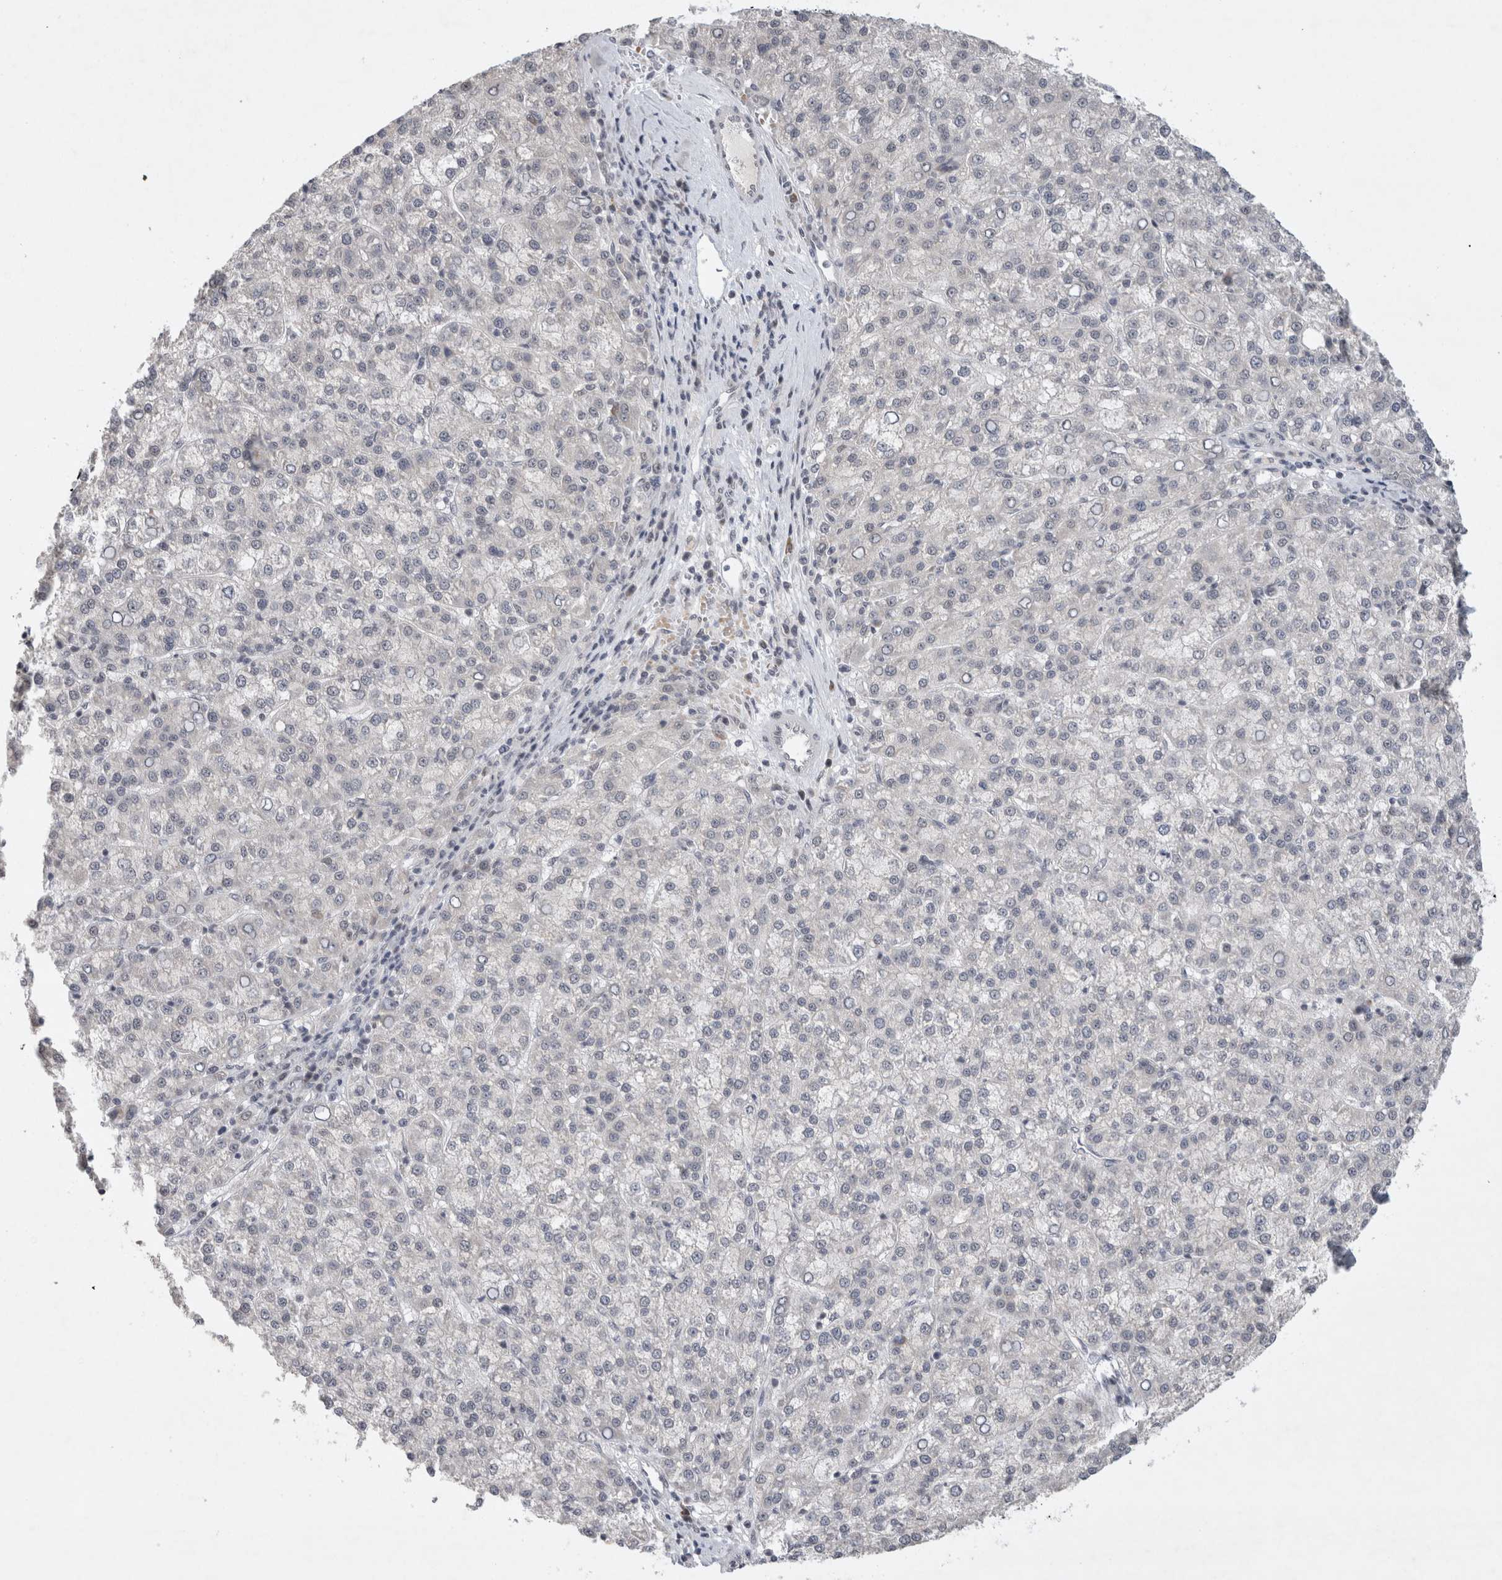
{"staining": {"intensity": "negative", "quantity": "none", "location": "none"}, "tissue": "liver cancer", "cell_type": "Tumor cells", "image_type": "cancer", "snomed": [{"axis": "morphology", "description": "Carcinoma, Hepatocellular, NOS"}, {"axis": "topography", "description": "Liver"}], "caption": "Liver cancer (hepatocellular carcinoma) stained for a protein using immunohistochemistry (IHC) demonstrates no positivity tumor cells.", "gene": "HESX1", "patient": {"sex": "female", "age": 58}}